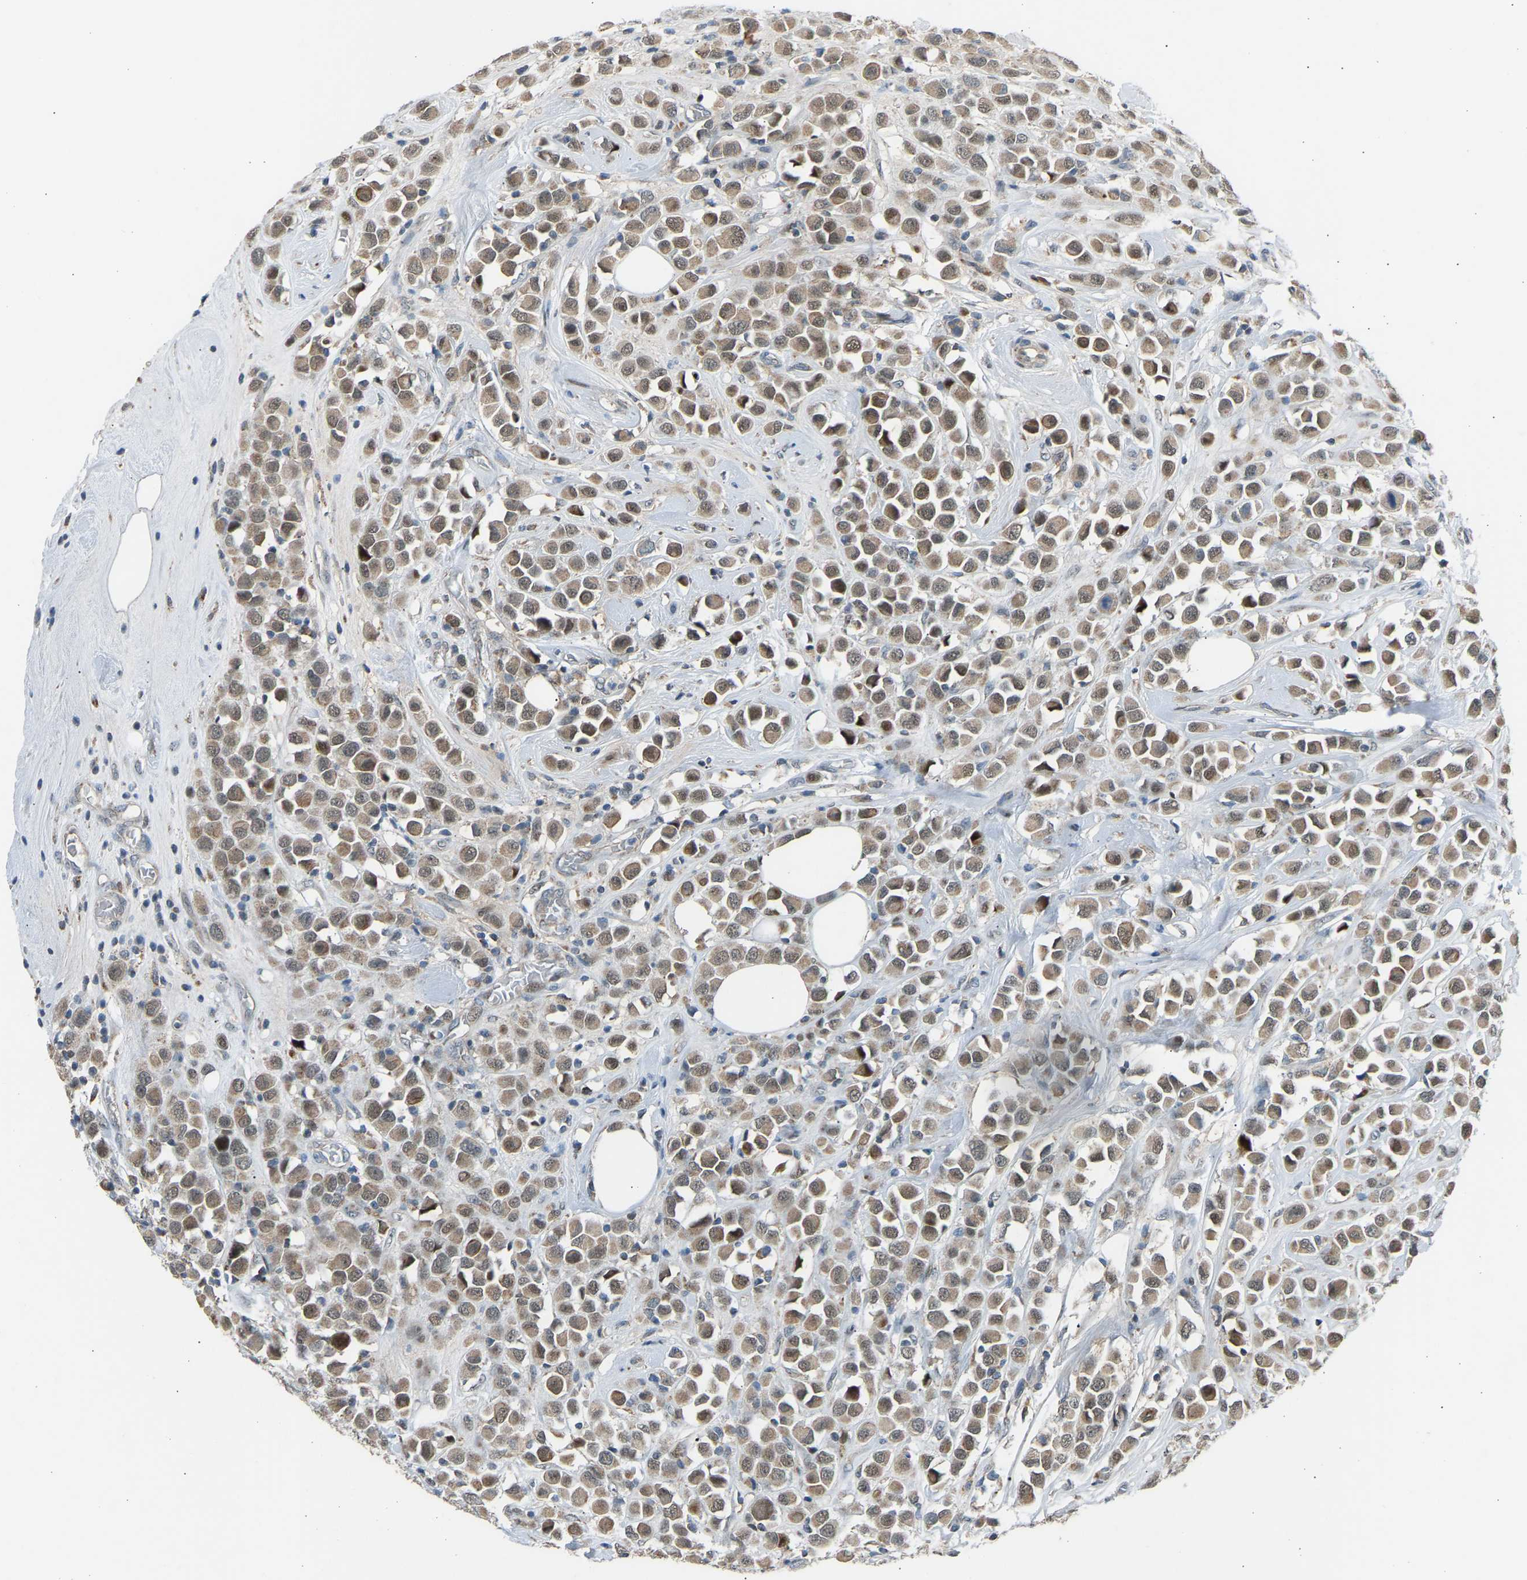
{"staining": {"intensity": "moderate", "quantity": ">75%", "location": "cytoplasmic/membranous,nuclear"}, "tissue": "breast cancer", "cell_type": "Tumor cells", "image_type": "cancer", "snomed": [{"axis": "morphology", "description": "Duct carcinoma"}, {"axis": "topography", "description": "Breast"}], "caption": "Protein expression analysis of breast cancer (infiltrating ductal carcinoma) displays moderate cytoplasmic/membranous and nuclear staining in about >75% of tumor cells. (DAB IHC with brightfield microscopy, high magnification).", "gene": "VPS41", "patient": {"sex": "female", "age": 61}}